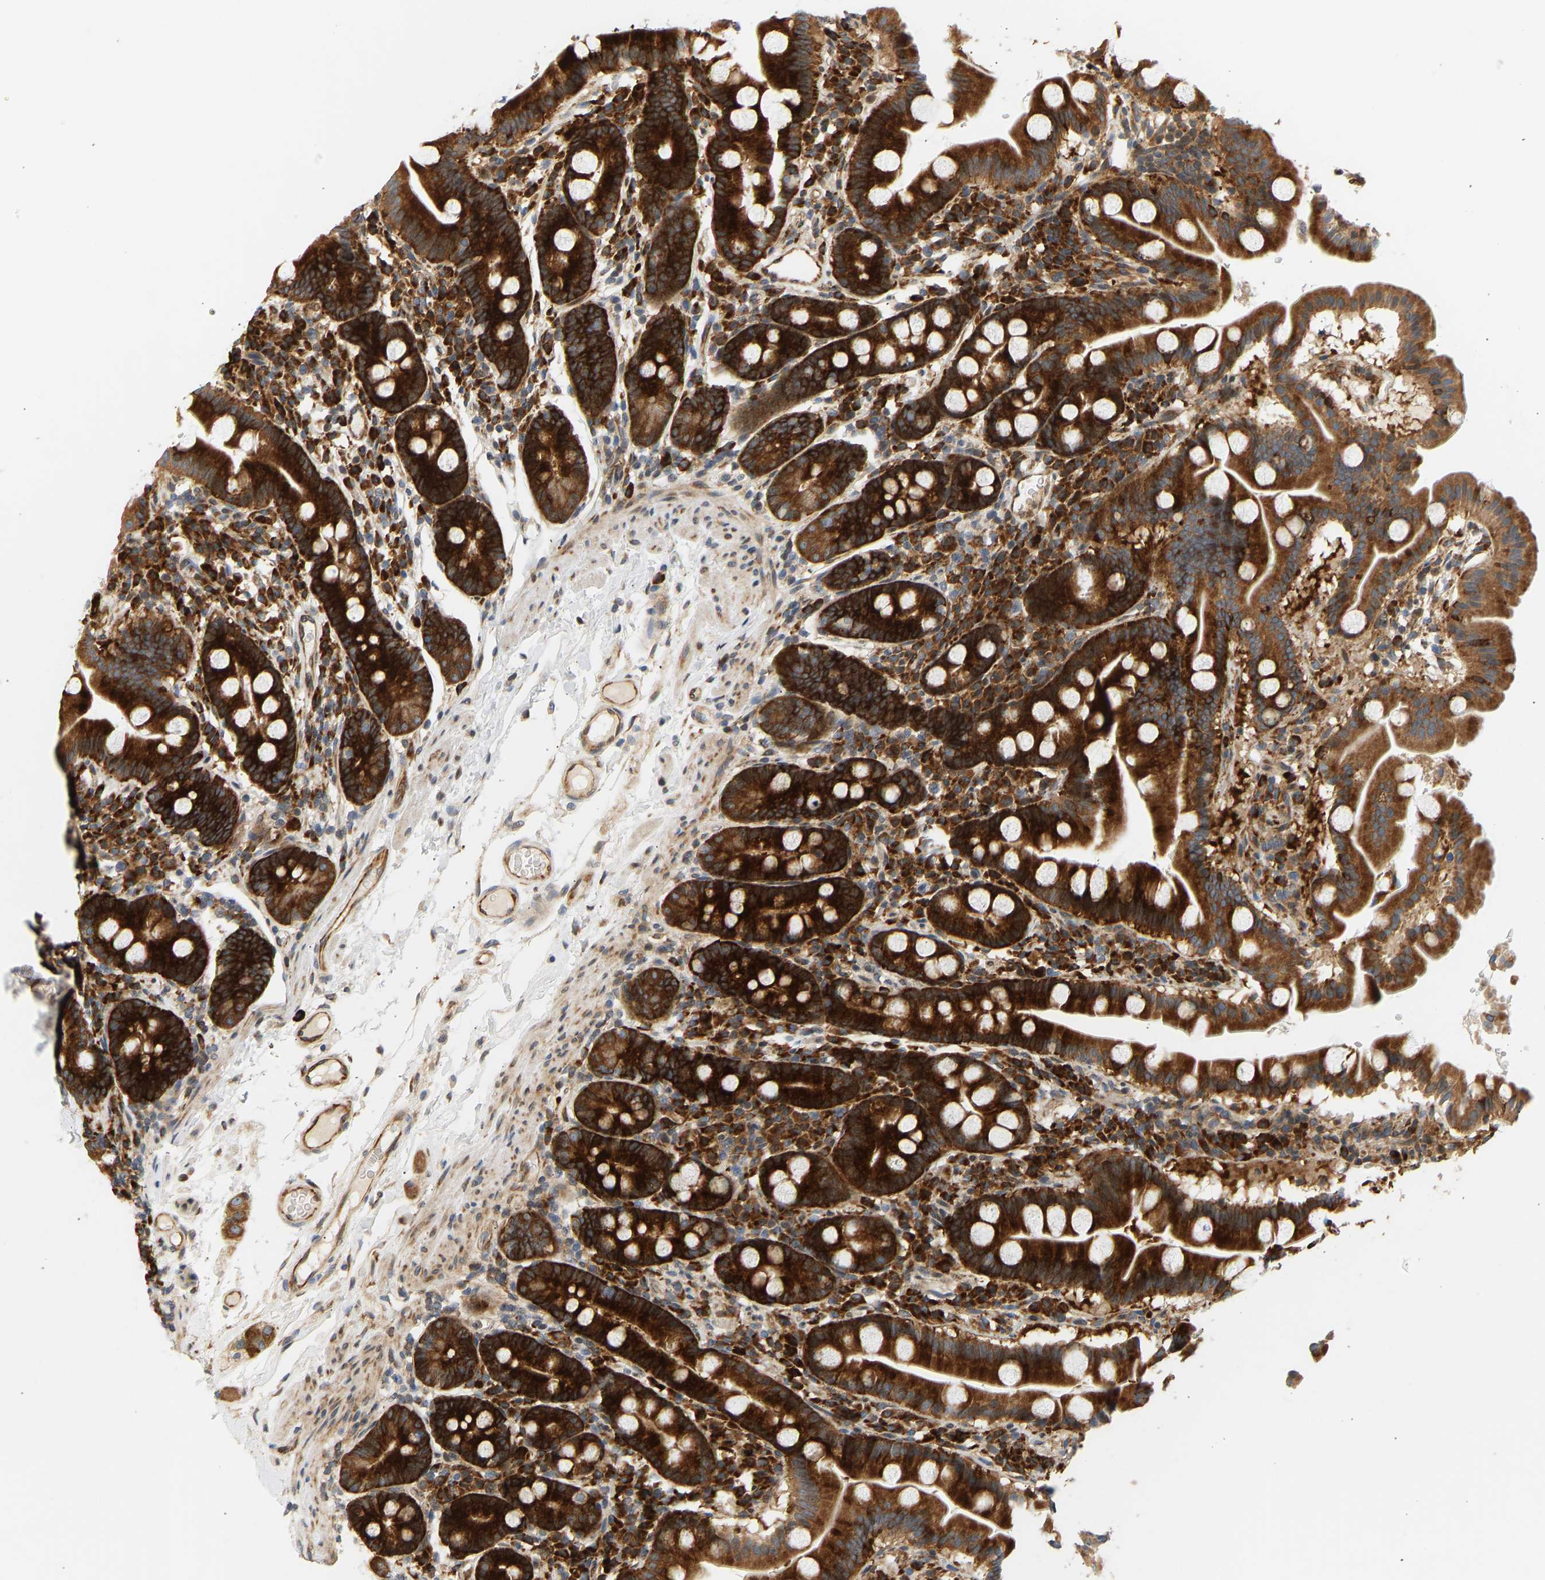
{"staining": {"intensity": "strong", "quantity": ">75%", "location": "cytoplasmic/membranous"}, "tissue": "duodenum", "cell_type": "Glandular cells", "image_type": "normal", "snomed": [{"axis": "morphology", "description": "Normal tissue, NOS"}, {"axis": "topography", "description": "Duodenum"}], "caption": "Immunohistochemical staining of normal human duodenum exhibits high levels of strong cytoplasmic/membranous expression in approximately >75% of glandular cells.", "gene": "RPS14", "patient": {"sex": "male", "age": 50}}